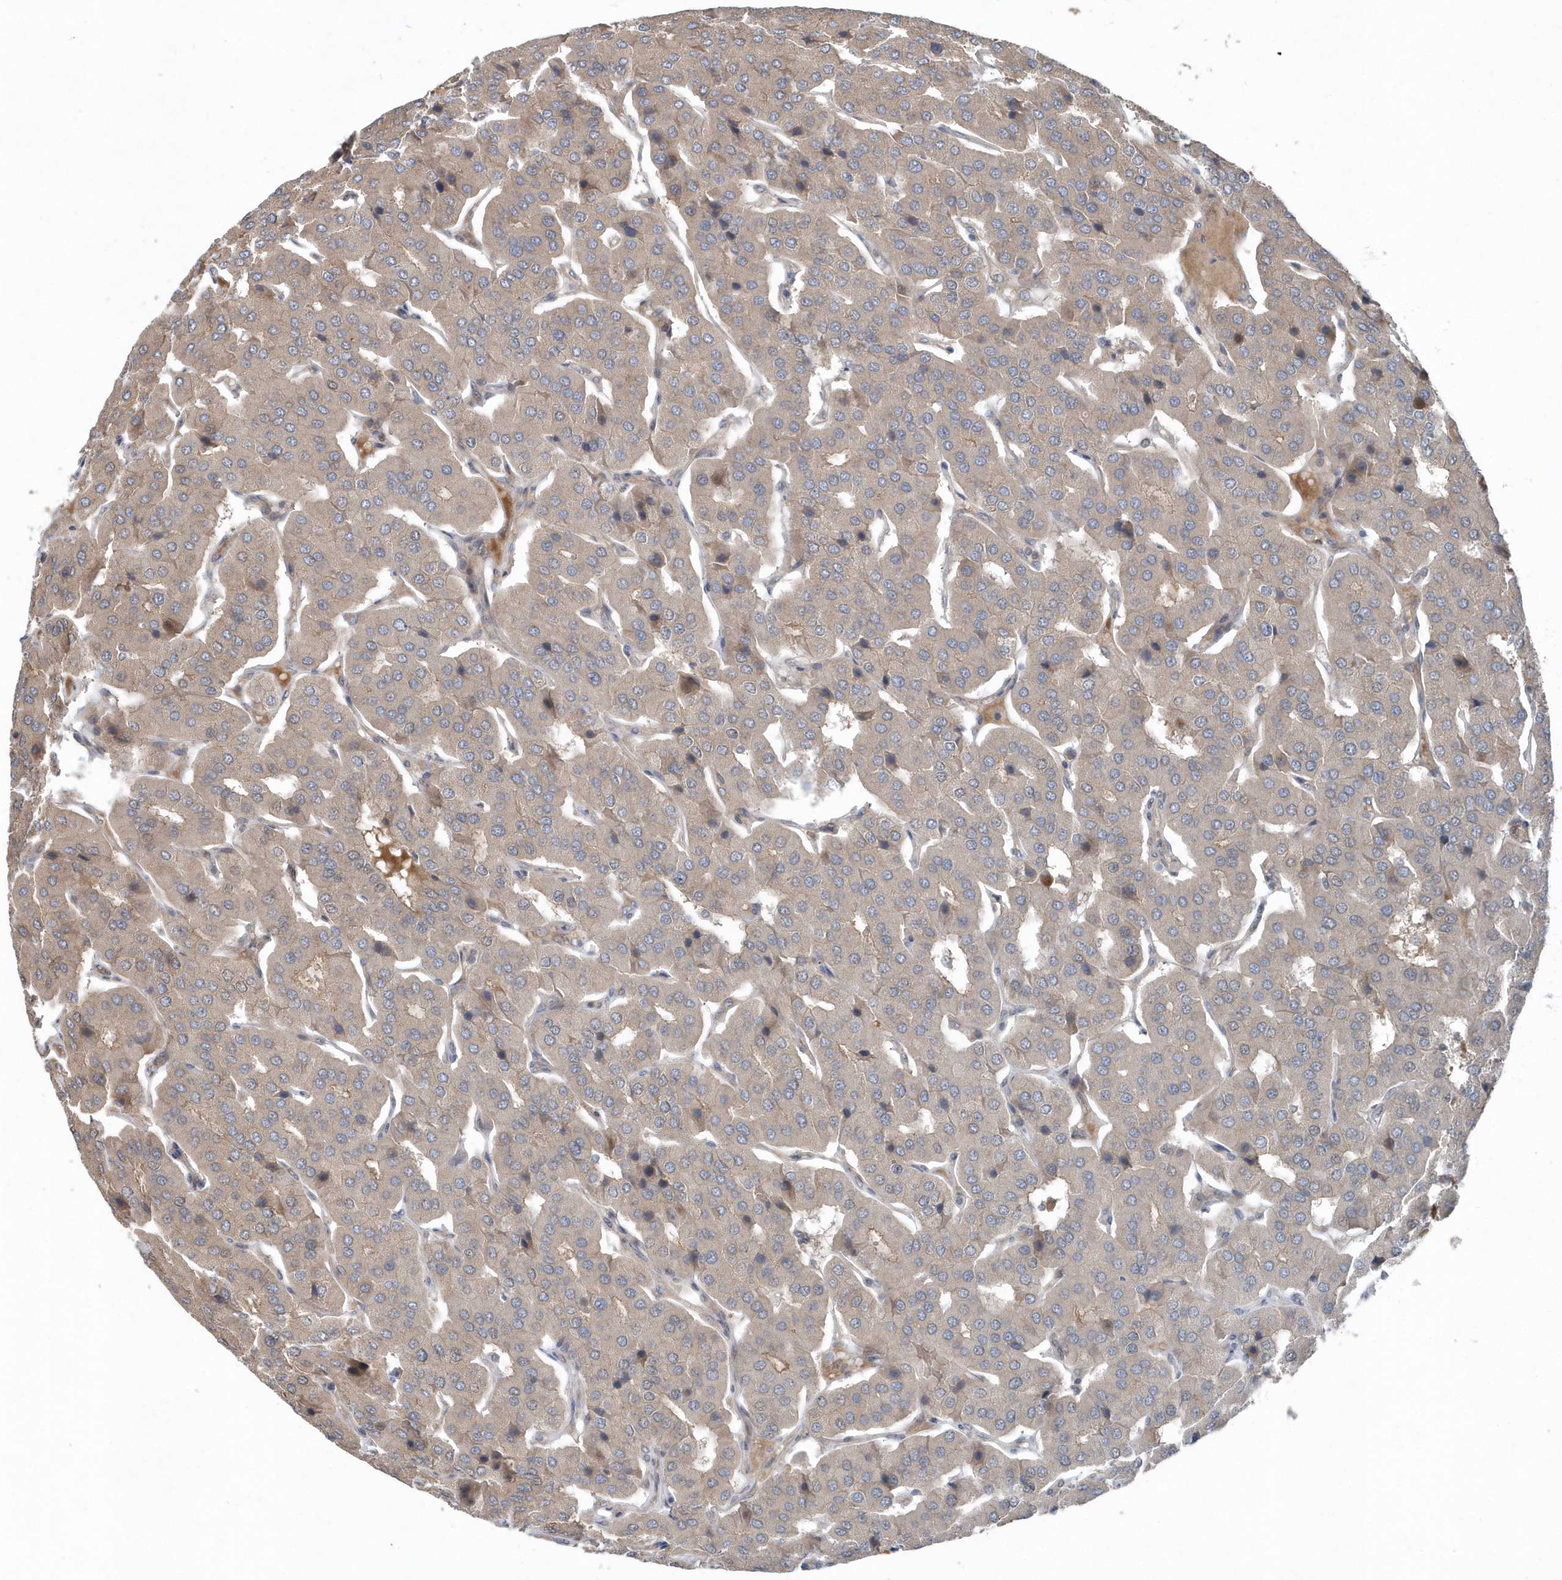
{"staining": {"intensity": "negative", "quantity": "none", "location": "none"}, "tissue": "parathyroid gland", "cell_type": "Glandular cells", "image_type": "normal", "snomed": [{"axis": "morphology", "description": "Normal tissue, NOS"}, {"axis": "morphology", "description": "Adenoma, NOS"}, {"axis": "topography", "description": "Parathyroid gland"}], "caption": "Protein analysis of normal parathyroid gland demonstrates no significant positivity in glandular cells.", "gene": "QTRT2", "patient": {"sex": "female", "age": 86}}